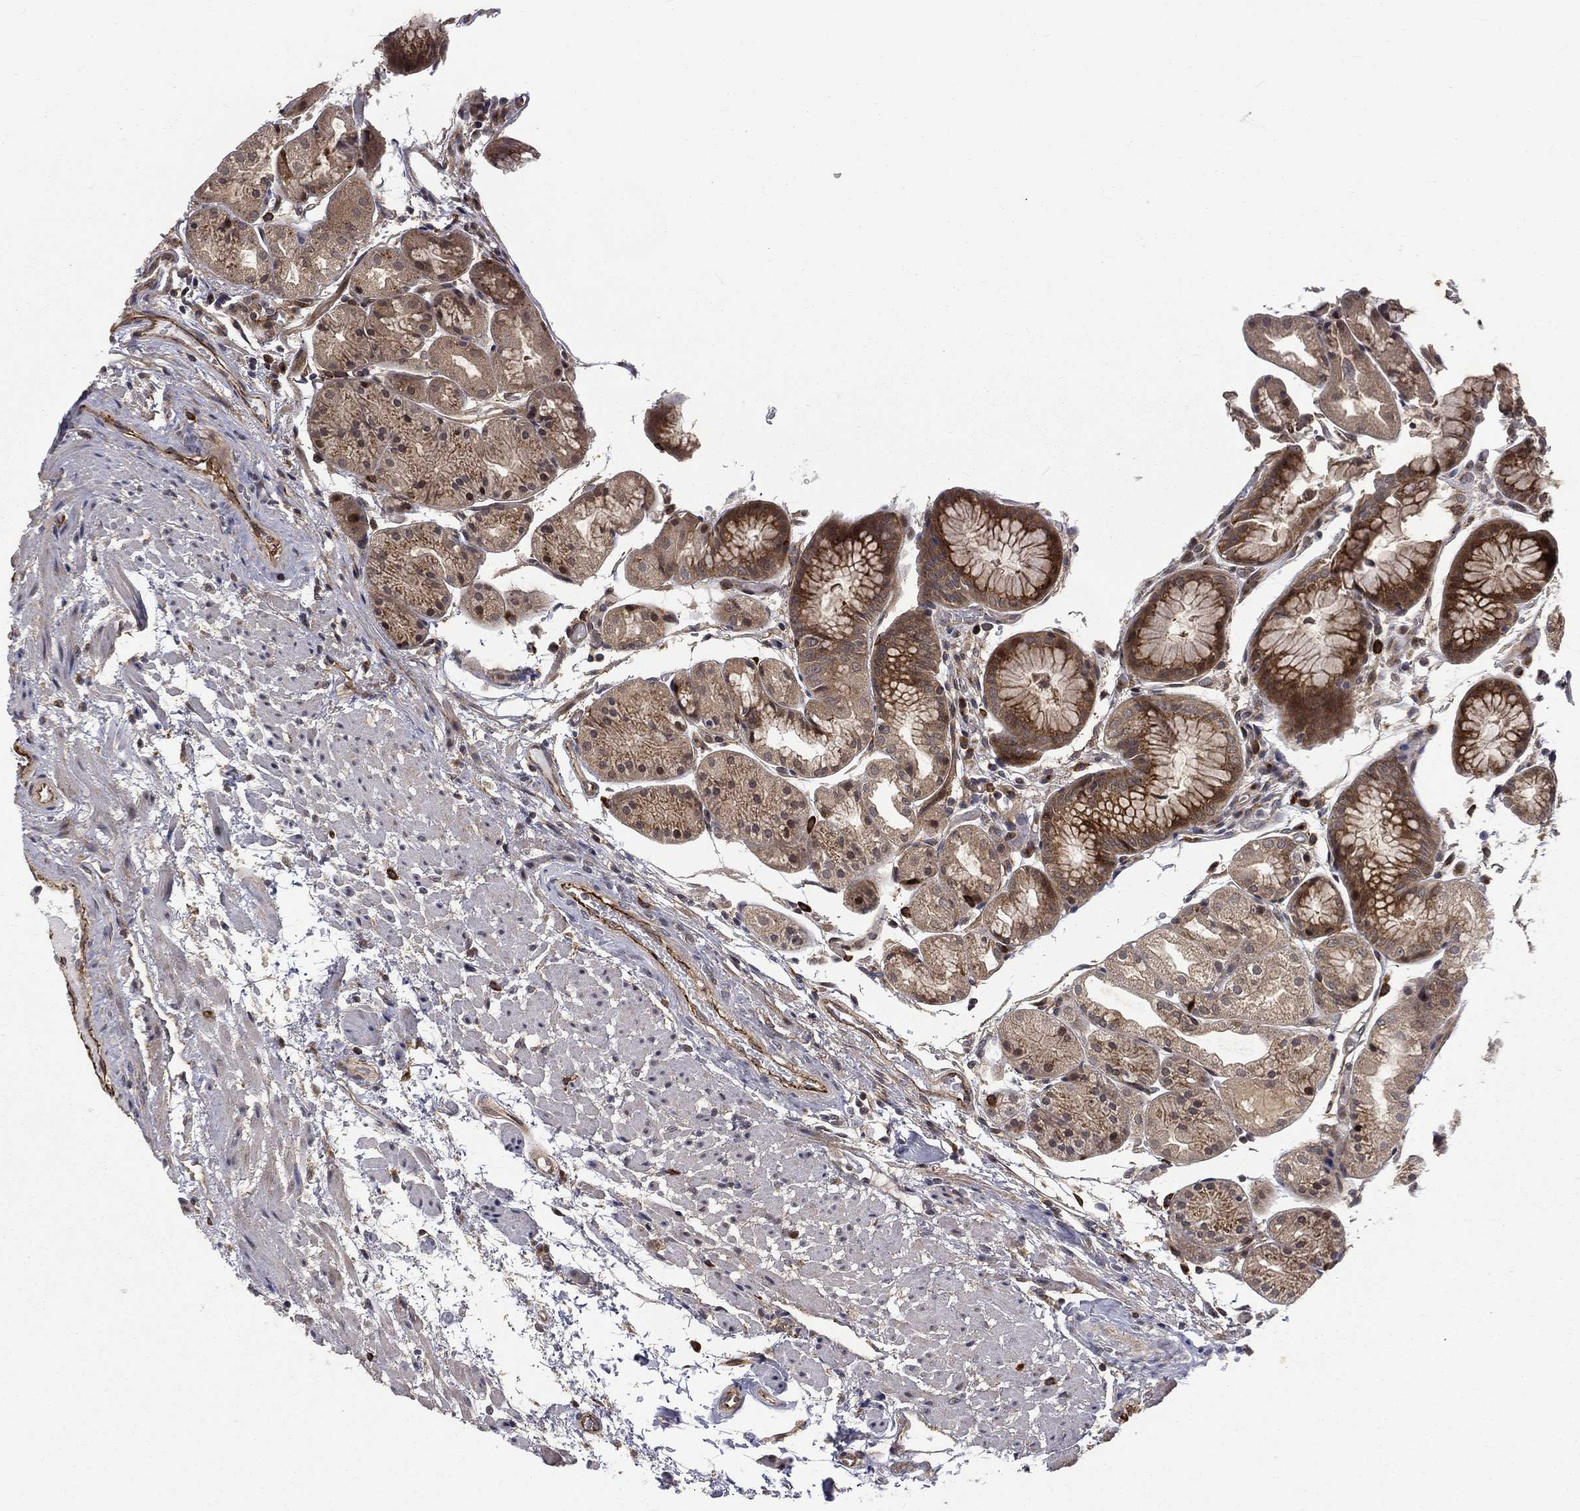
{"staining": {"intensity": "strong", "quantity": "<25%", "location": "cytoplasmic/membranous"}, "tissue": "stomach", "cell_type": "Glandular cells", "image_type": "normal", "snomed": [{"axis": "morphology", "description": "Normal tissue, NOS"}, {"axis": "topography", "description": "Stomach, upper"}], "caption": "Protein staining of unremarkable stomach displays strong cytoplasmic/membranous positivity in approximately <25% of glandular cells.", "gene": "ARL3", "patient": {"sex": "male", "age": 72}}